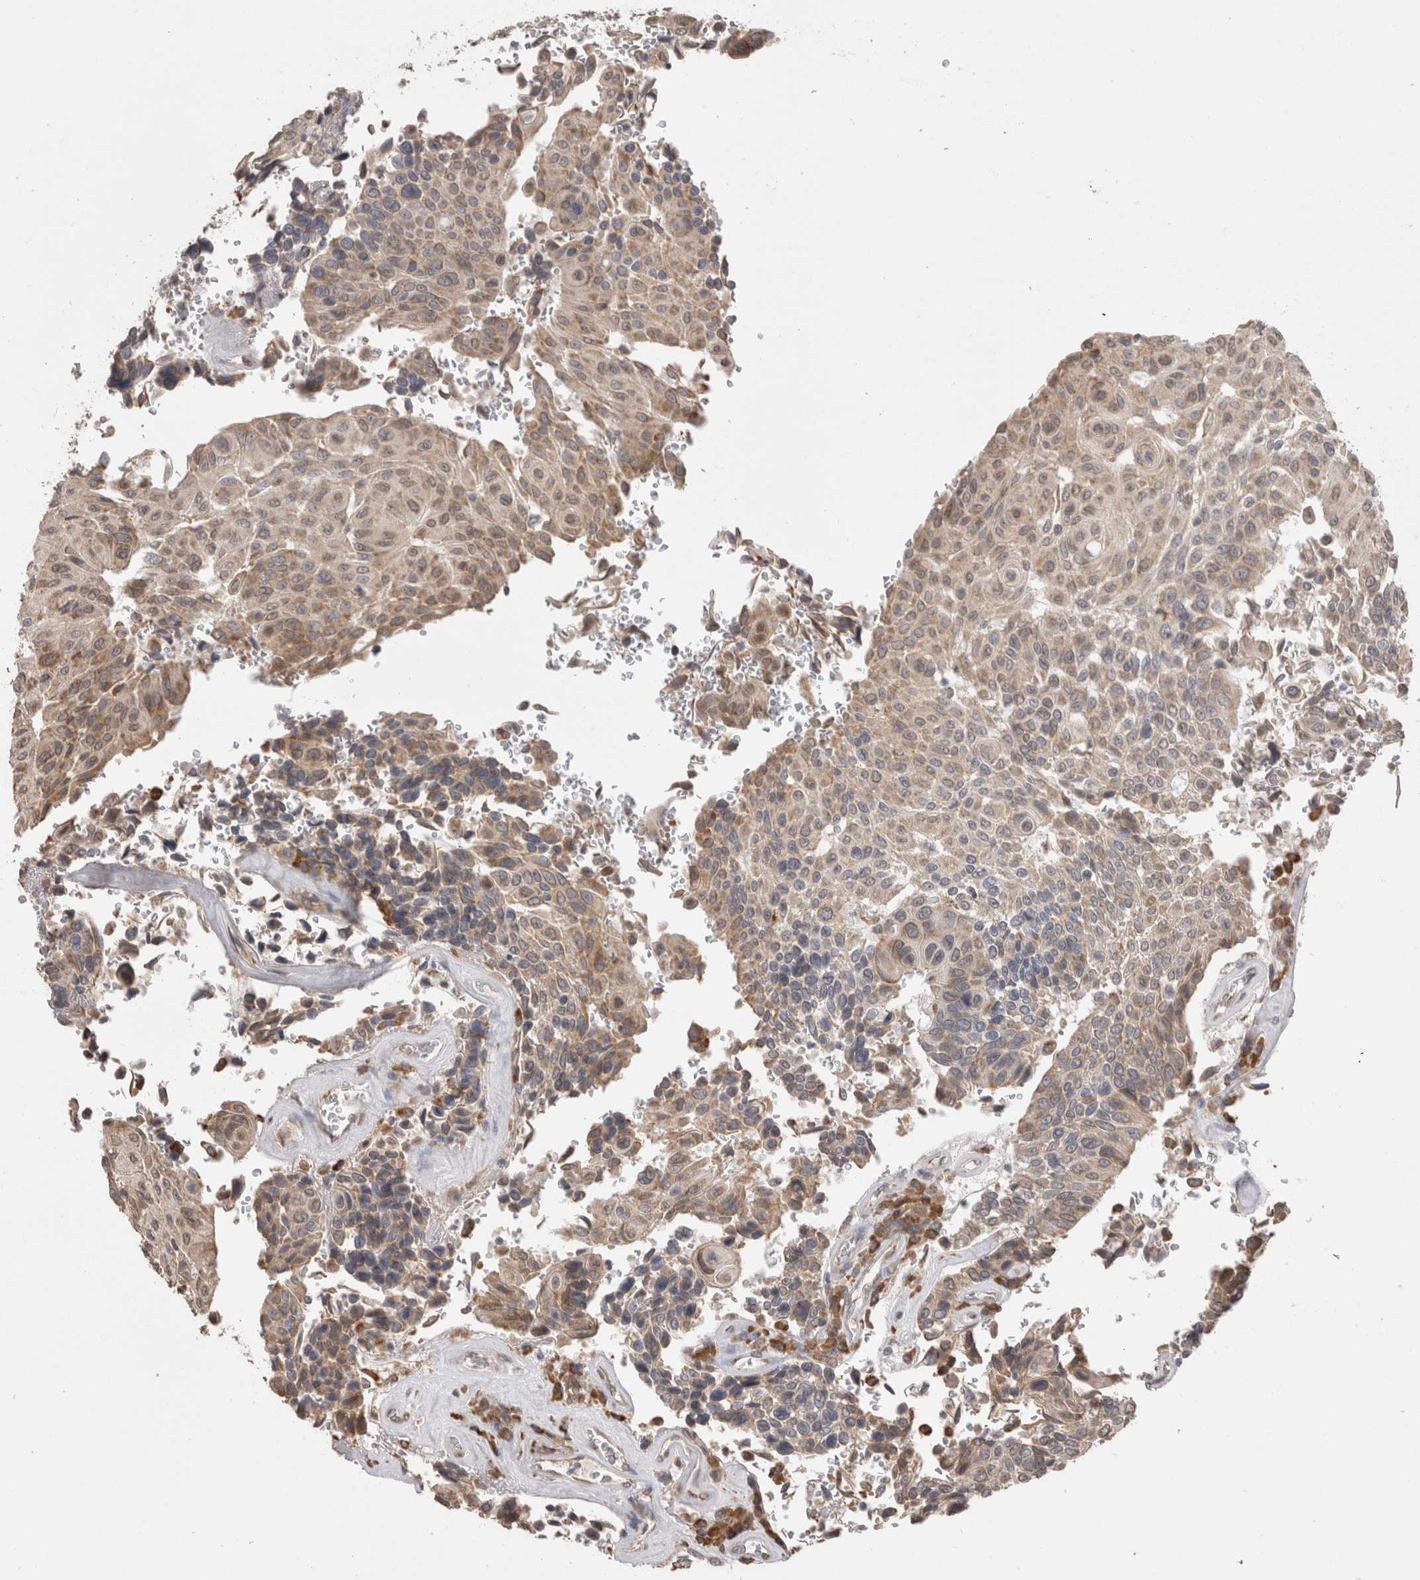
{"staining": {"intensity": "weak", "quantity": ">75%", "location": "cytoplasmic/membranous"}, "tissue": "urothelial cancer", "cell_type": "Tumor cells", "image_type": "cancer", "snomed": [{"axis": "morphology", "description": "Urothelial carcinoma, High grade"}, {"axis": "topography", "description": "Urinary bladder"}], "caption": "This is an image of IHC staining of urothelial cancer, which shows weak staining in the cytoplasmic/membranous of tumor cells.", "gene": "NOMO1", "patient": {"sex": "male", "age": 66}}